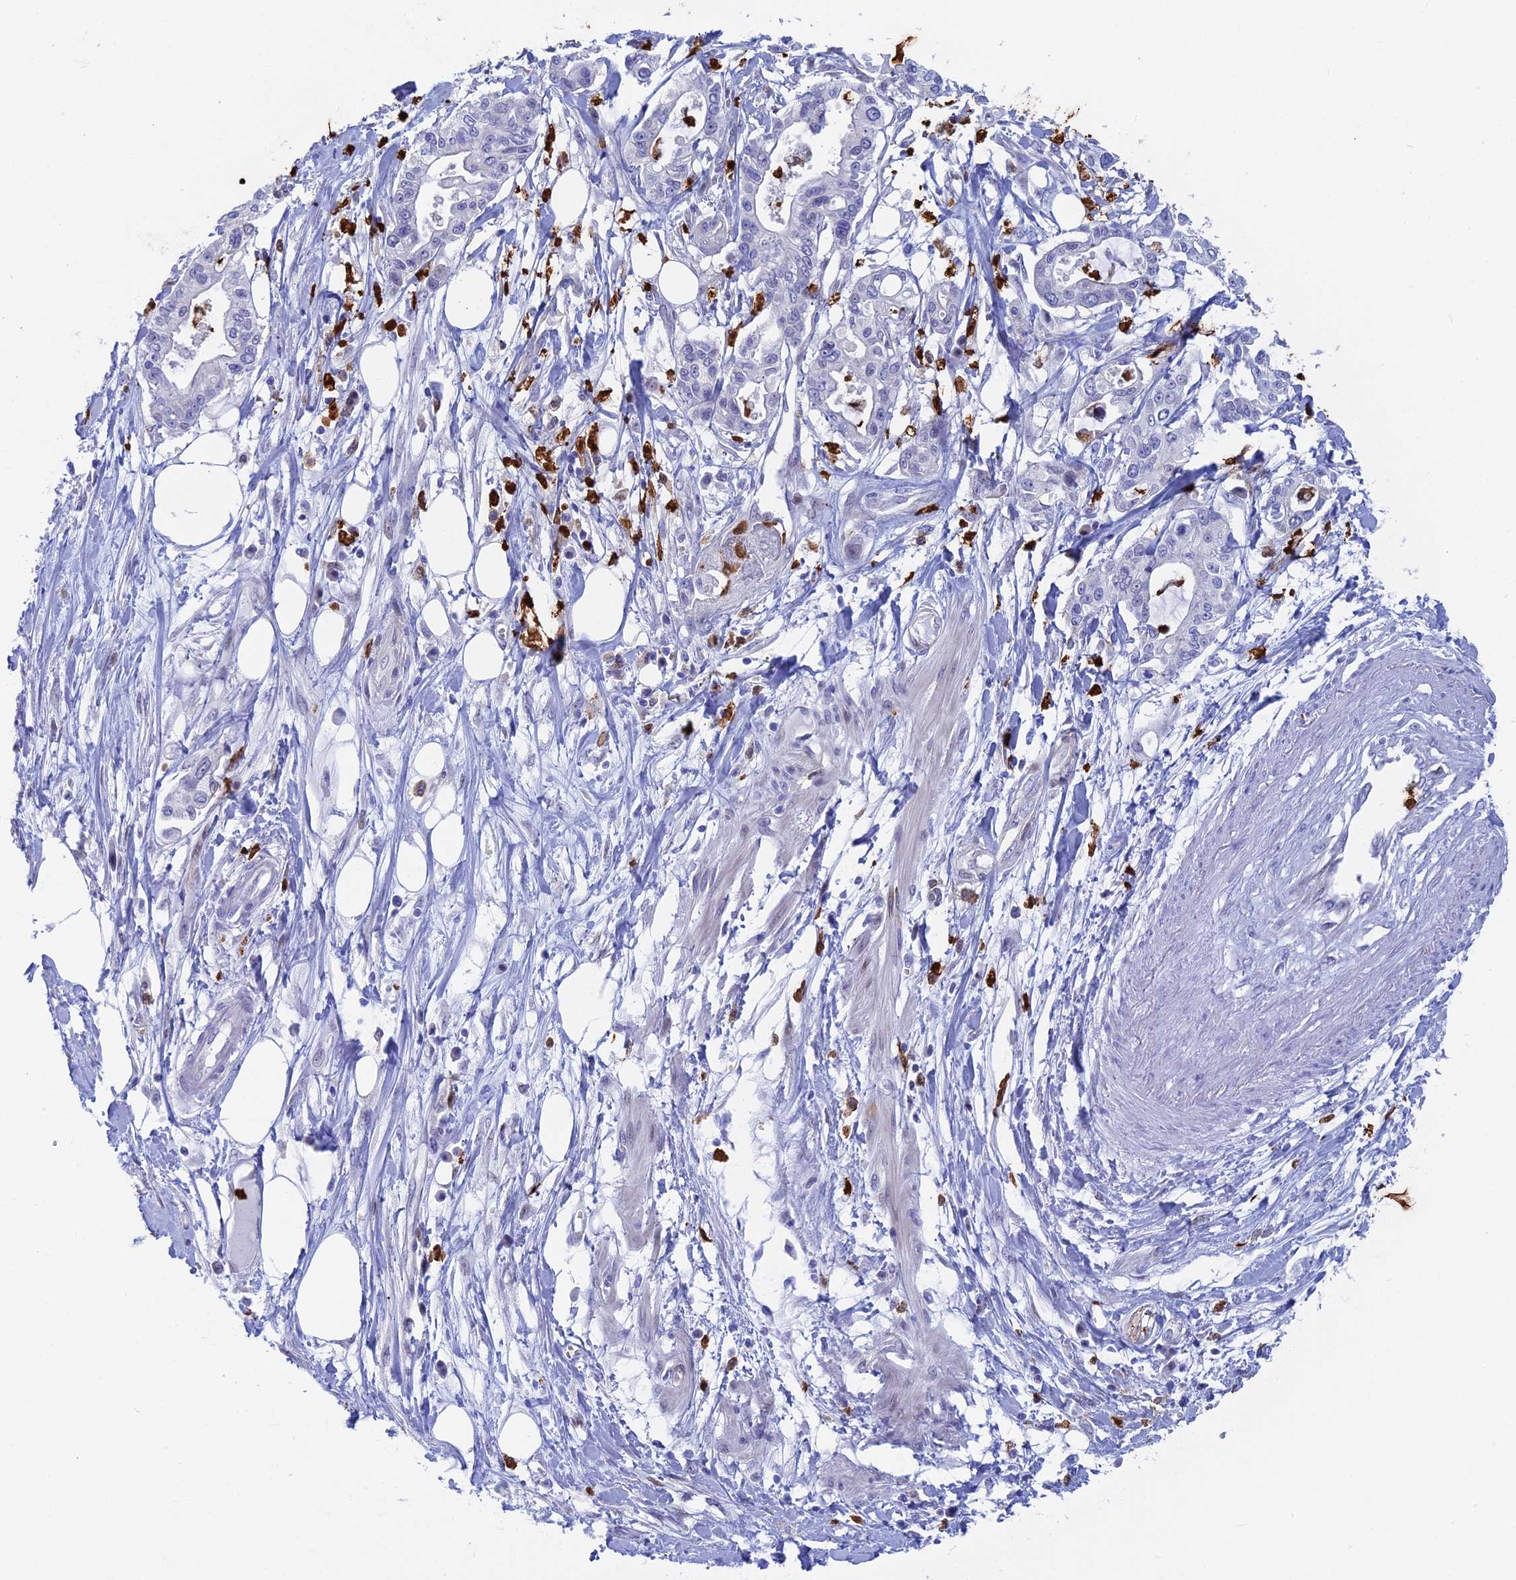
{"staining": {"intensity": "negative", "quantity": "none", "location": "none"}, "tissue": "pancreatic cancer", "cell_type": "Tumor cells", "image_type": "cancer", "snomed": [{"axis": "morphology", "description": "Adenocarcinoma, NOS"}, {"axis": "topography", "description": "Pancreas"}], "caption": "This is an immunohistochemistry (IHC) histopathology image of pancreatic cancer. There is no staining in tumor cells.", "gene": "SLC26A1", "patient": {"sex": "male", "age": 68}}